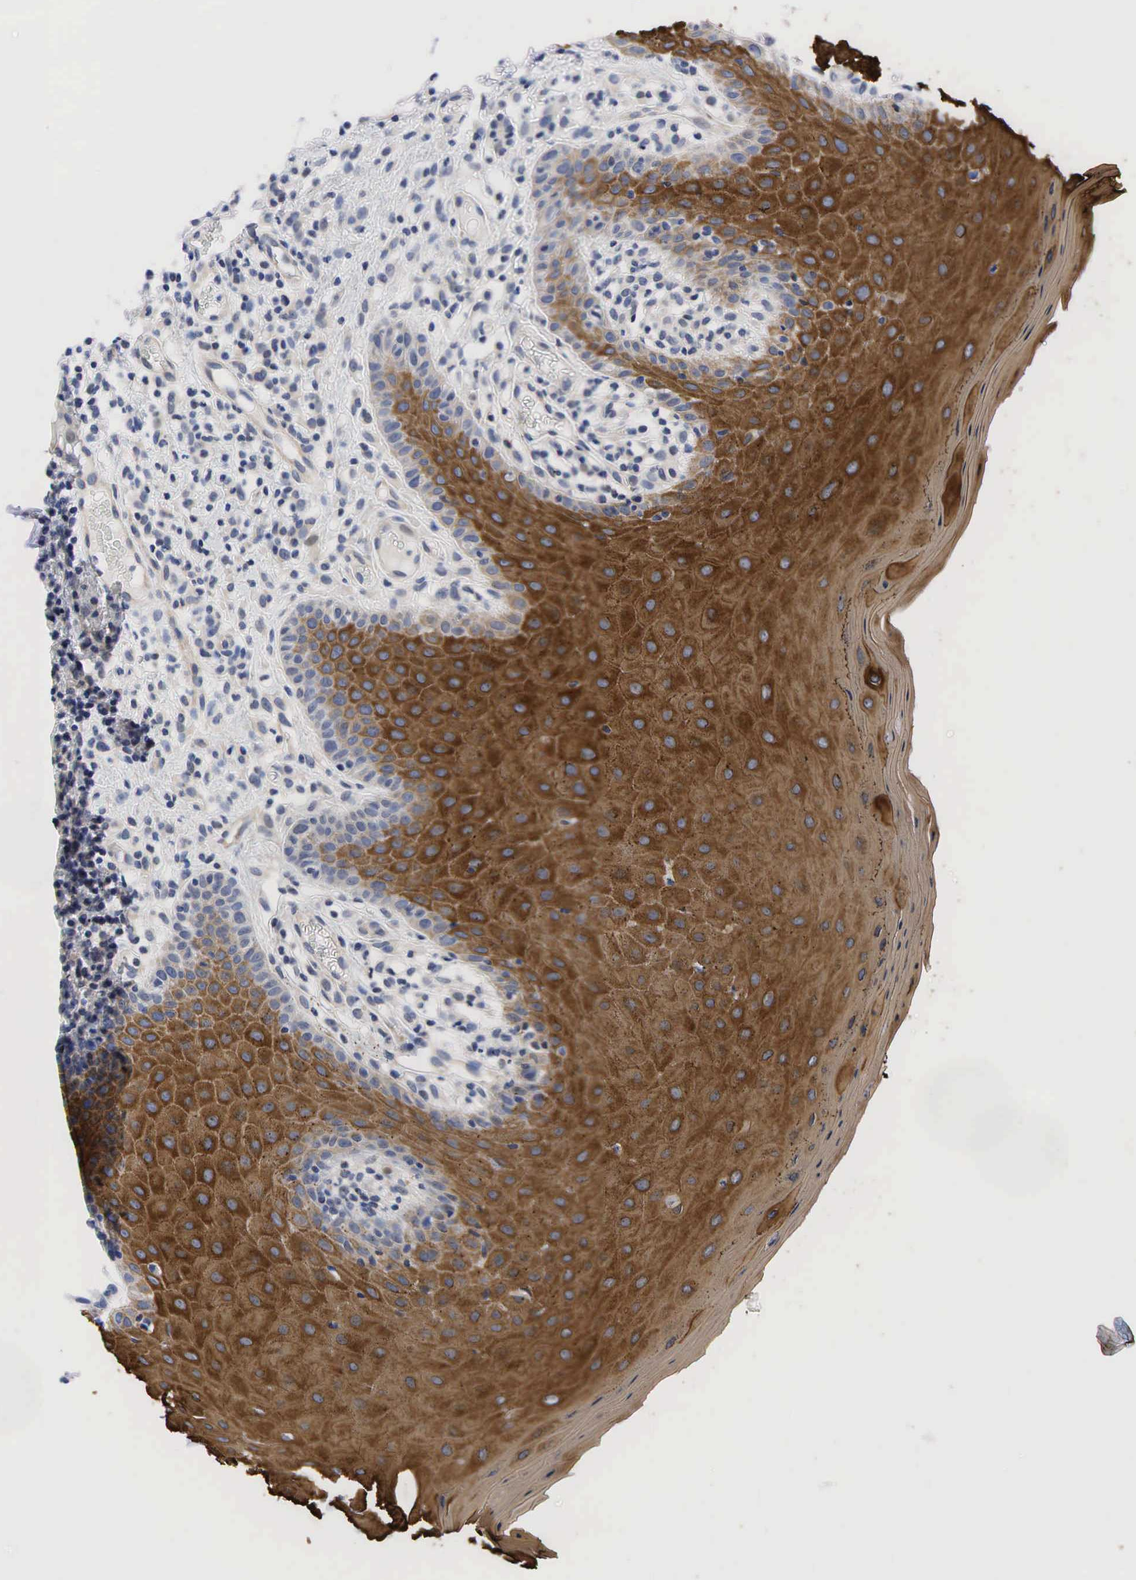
{"staining": {"intensity": "strong", "quantity": ">75%", "location": "cytoplasmic/membranous"}, "tissue": "oral mucosa", "cell_type": "Squamous epithelial cells", "image_type": "normal", "snomed": [{"axis": "morphology", "description": "Normal tissue, NOS"}, {"axis": "topography", "description": "Oral tissue"}], "caption": "An IHC photomicrograph of normal tissue is shown. Protein staining in brown labels strong cytoplasmic/membranous positivity in oral mucosa within squamous epithelial cells.", "gene": "PGR", "patient": {"sex": "female", "age": 56}}